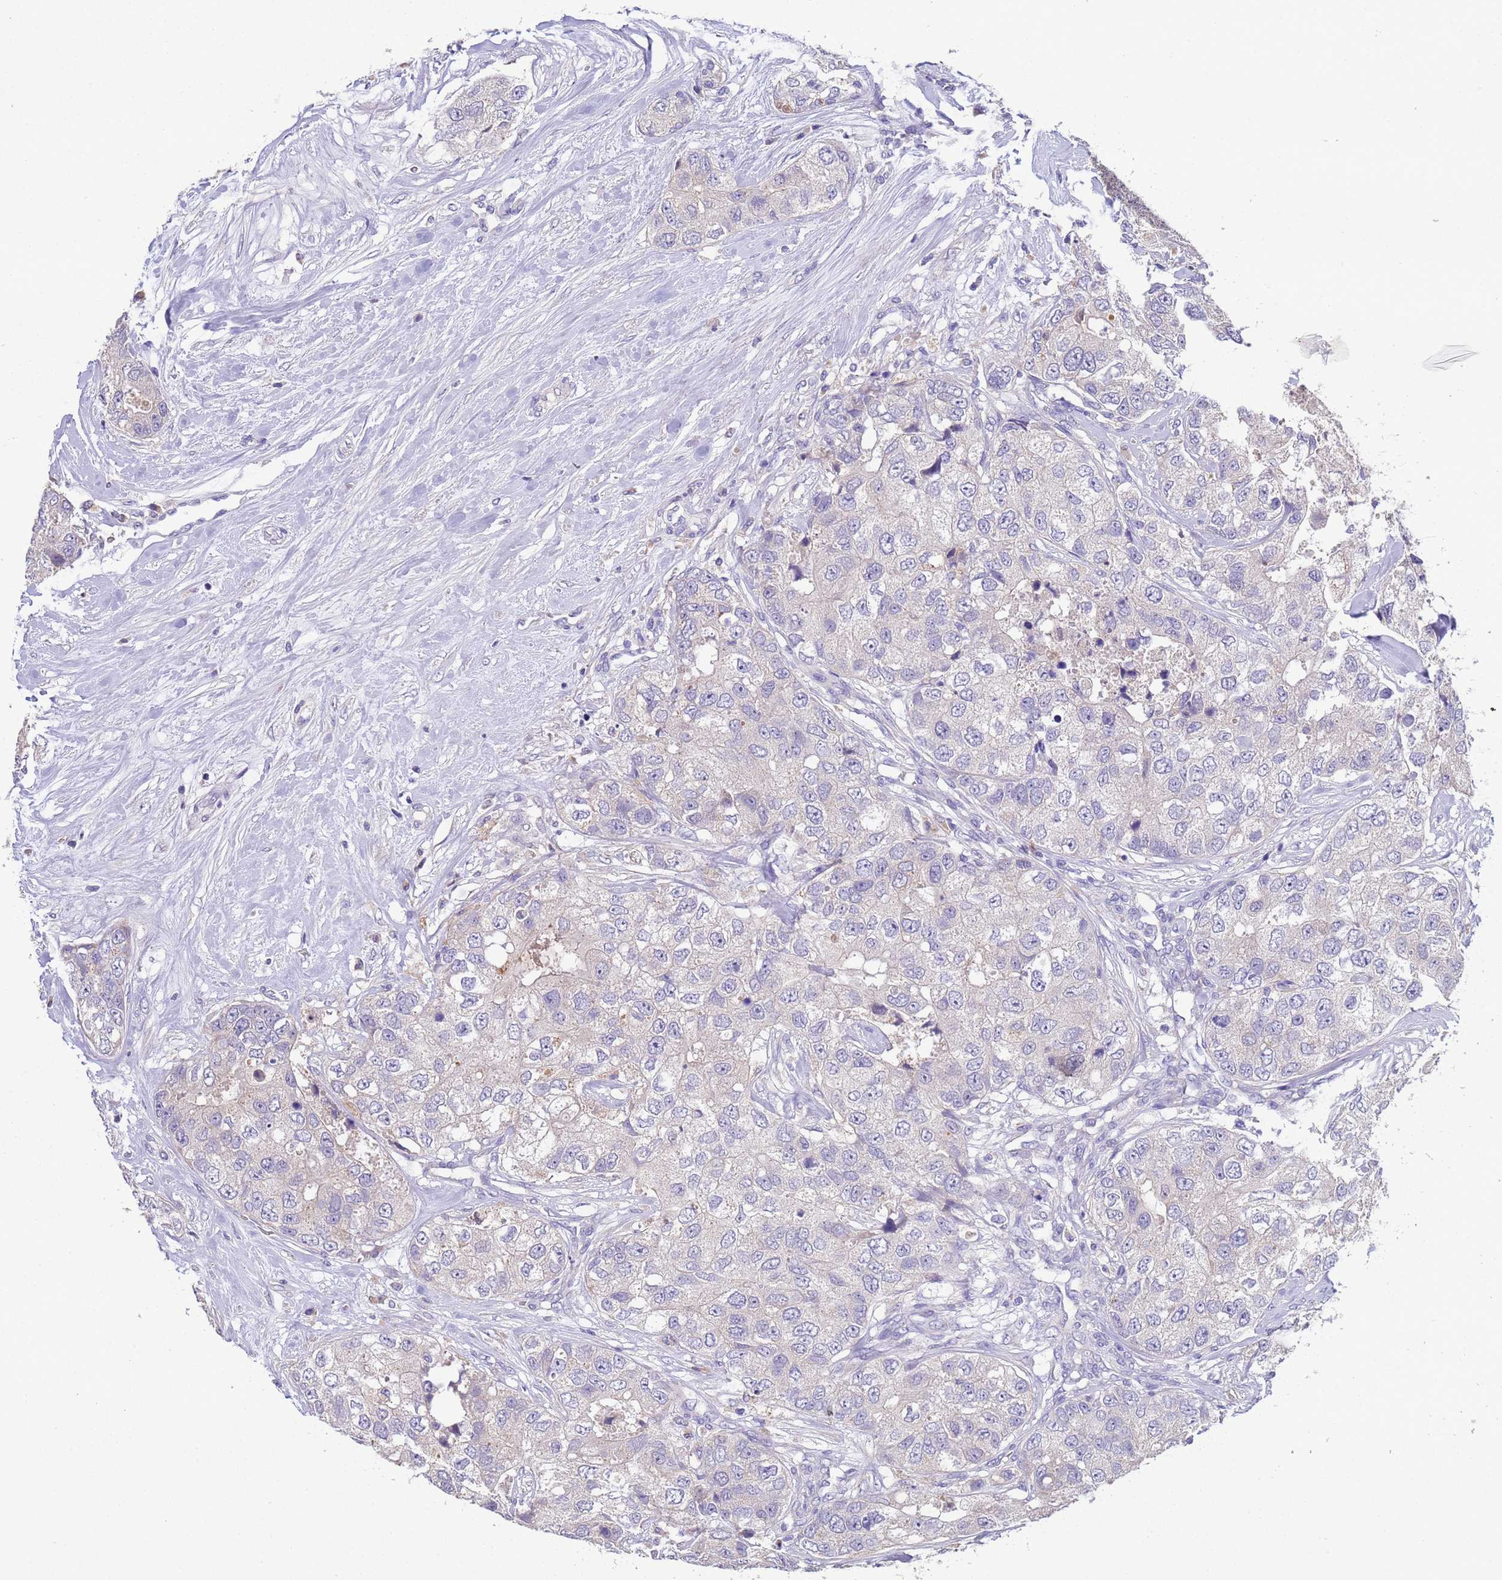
{"staining": {"intensity": "negative", "quantity": "none", "location": "none"}, "tissue": "breast cancer", "cell_type": "Tumor cells", "image_type": "cancer", "snomed": [{"axis": "morphology", "description": "Duct carcinoma"}, {"axis": "topography", "description": "Breast"}], "caption": "The histopathology image shows no significant positivity in tumor cells of breast infiltrating ductal carcinoma. (Stains: DAB immunohistochemistry with hematoxylin counter stain, Microscopy: brightfield microscopy at high magnification).", "gene": "SLC24A3", "patient": {"sex": "female", "age": 62}}